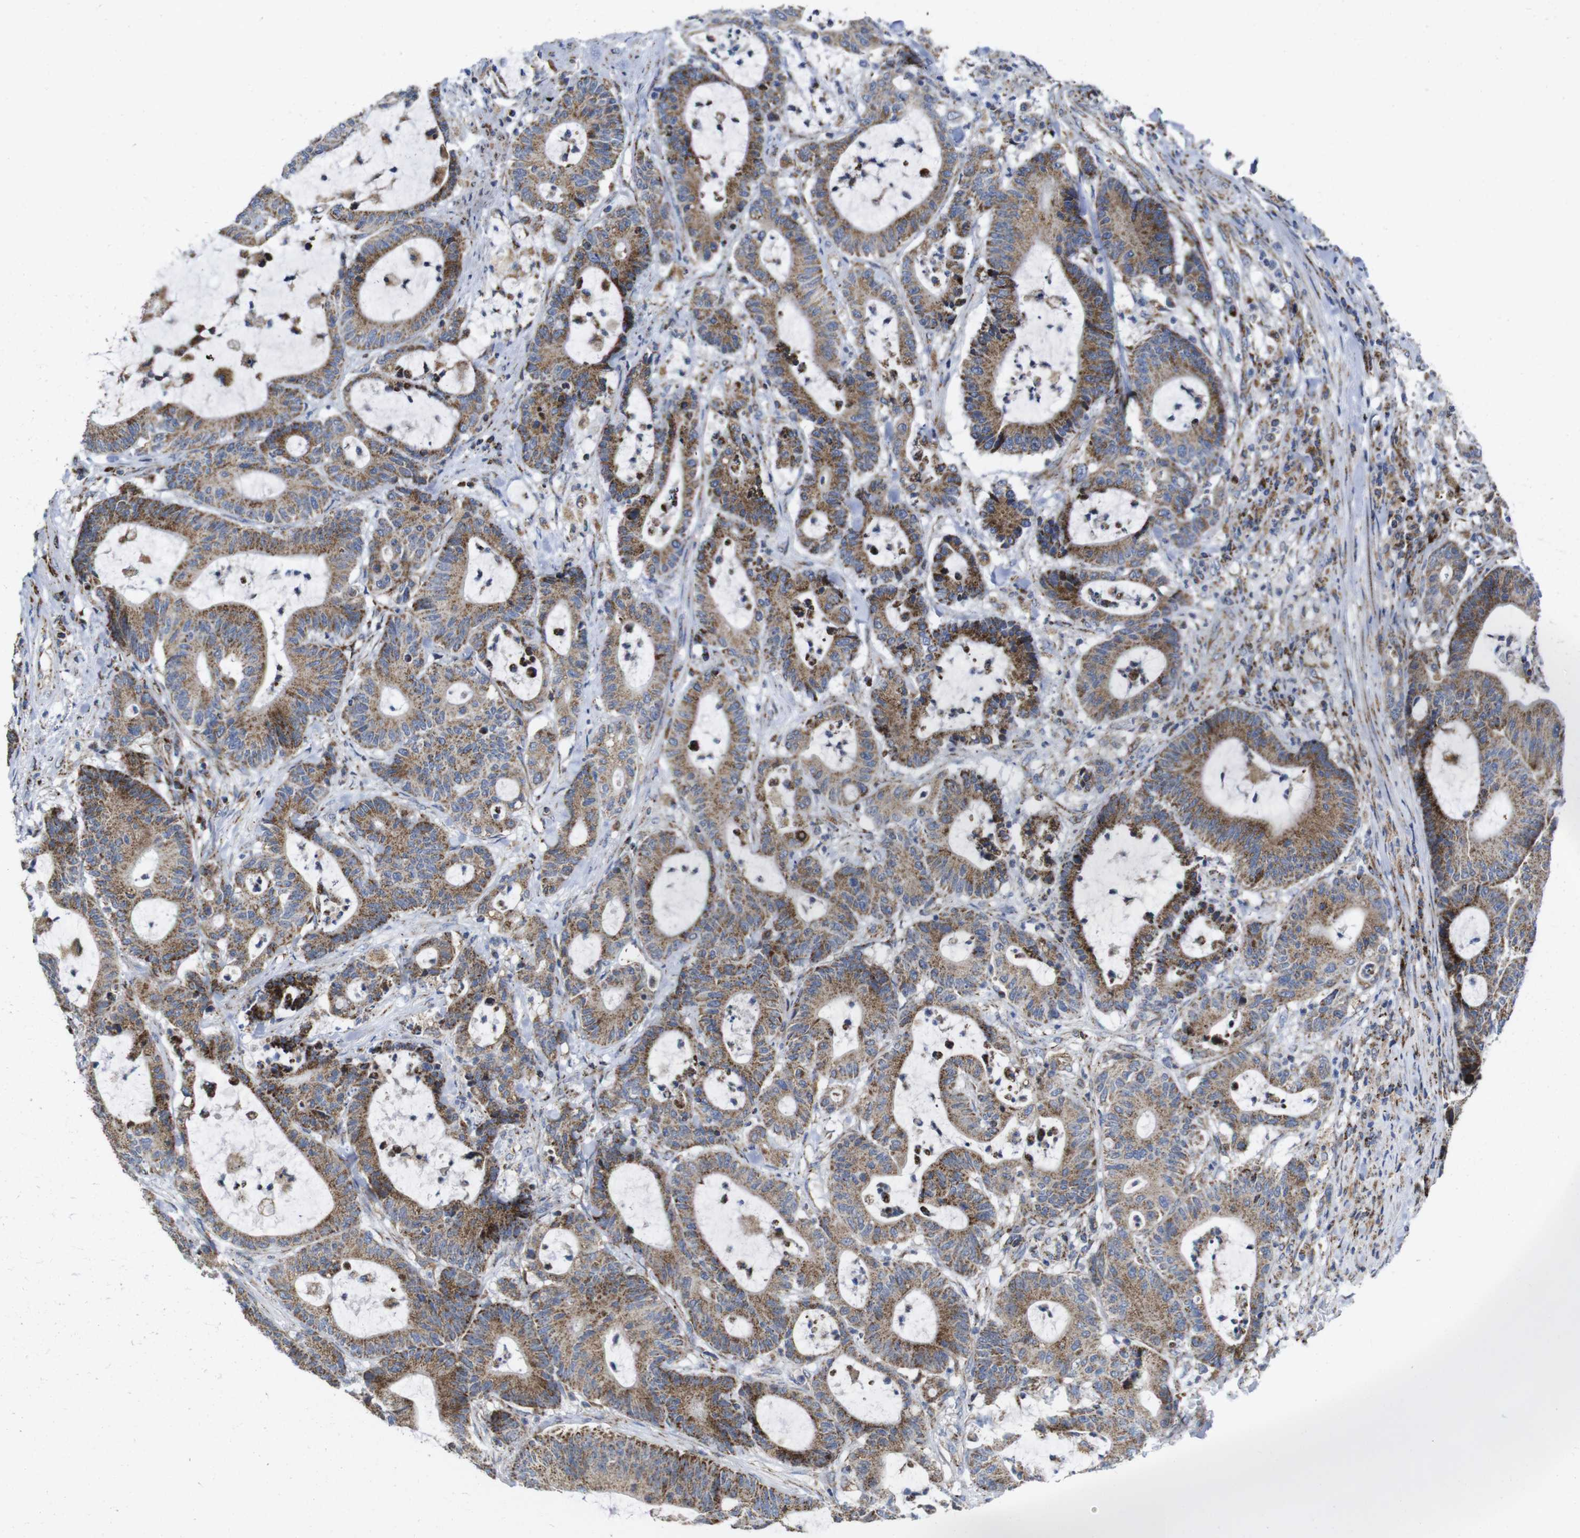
{"staining": {"intensity": "moderate", "quantity": ">75%", "location": "cytoplasmic/membranous"}, "tissue": "colorectal cancer", "cell_type": "Tumor cells", "image_type": "cancer", "snomed": [{"axis": "morphology", "description": "Adenocarcinoma, NOS"}, {"axis": "topography", "description": "Colon"}], "caption": "Moderate cytoplasmic/membranous staining is identified in about >75% of tumor cells in colorectal adenocarcinoma.", "gene": "TMEM192", "patient": {"sex": "female", "age": 84}}